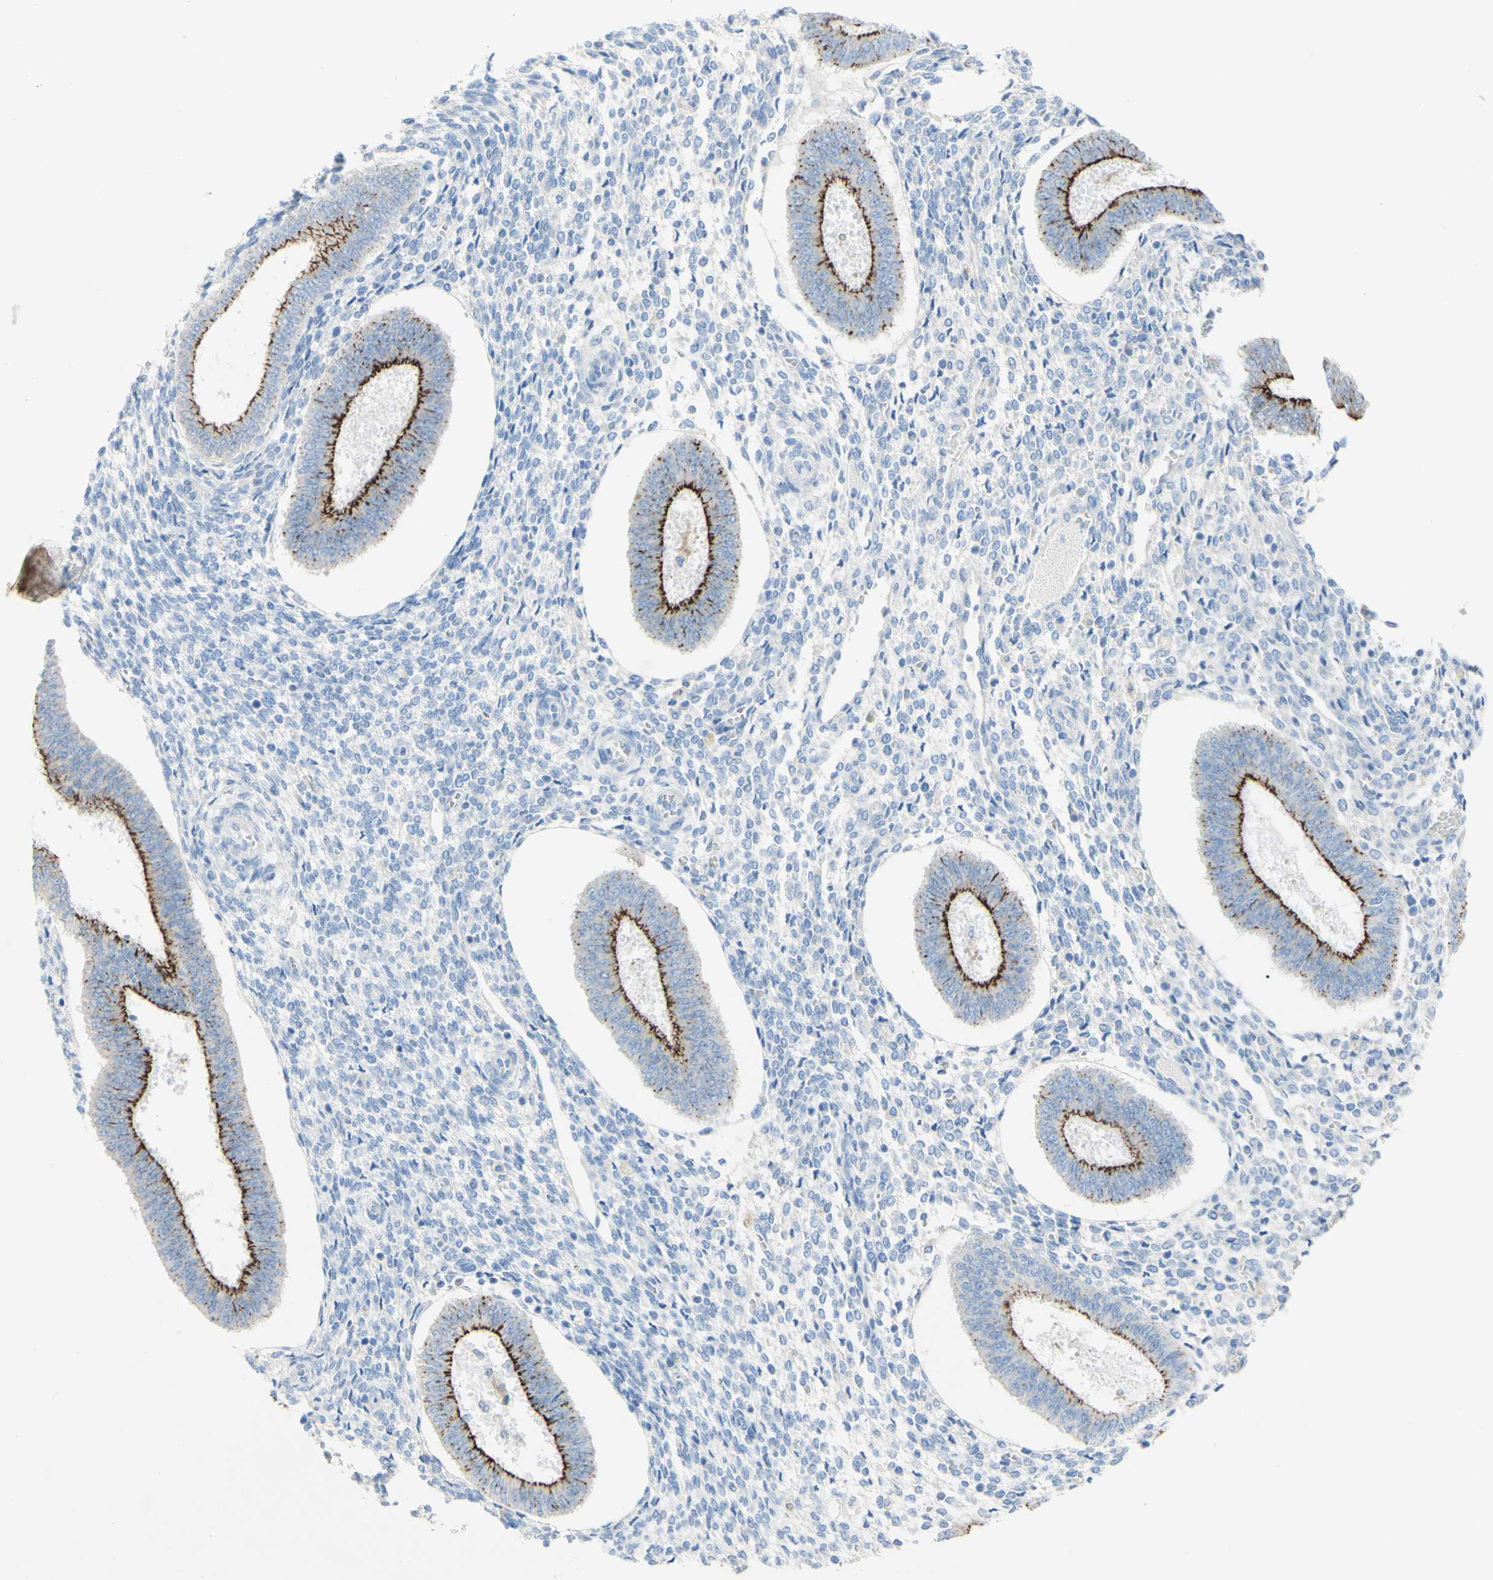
{"staining": {"intensity": "weak", "quantity": "<25%", "location": "cytoplasmic/membranous"}, "tissue": "endometrium", "cell_type": "Cells in endometrial stroma", "image_type": "normal", "snomed": [{"axis": "morphology", "description": "Normal tissue, NOS"}, {"axis": "topography", "description": "Endometrium"}], "caption": "A high-resolution photomicrograph shows IHC staining of benign endometrium, which demonstrates no significant staining in cells in endometrial stroma.", "gene": "DSC2", "patient": {"sex": "female", "age": 35}}